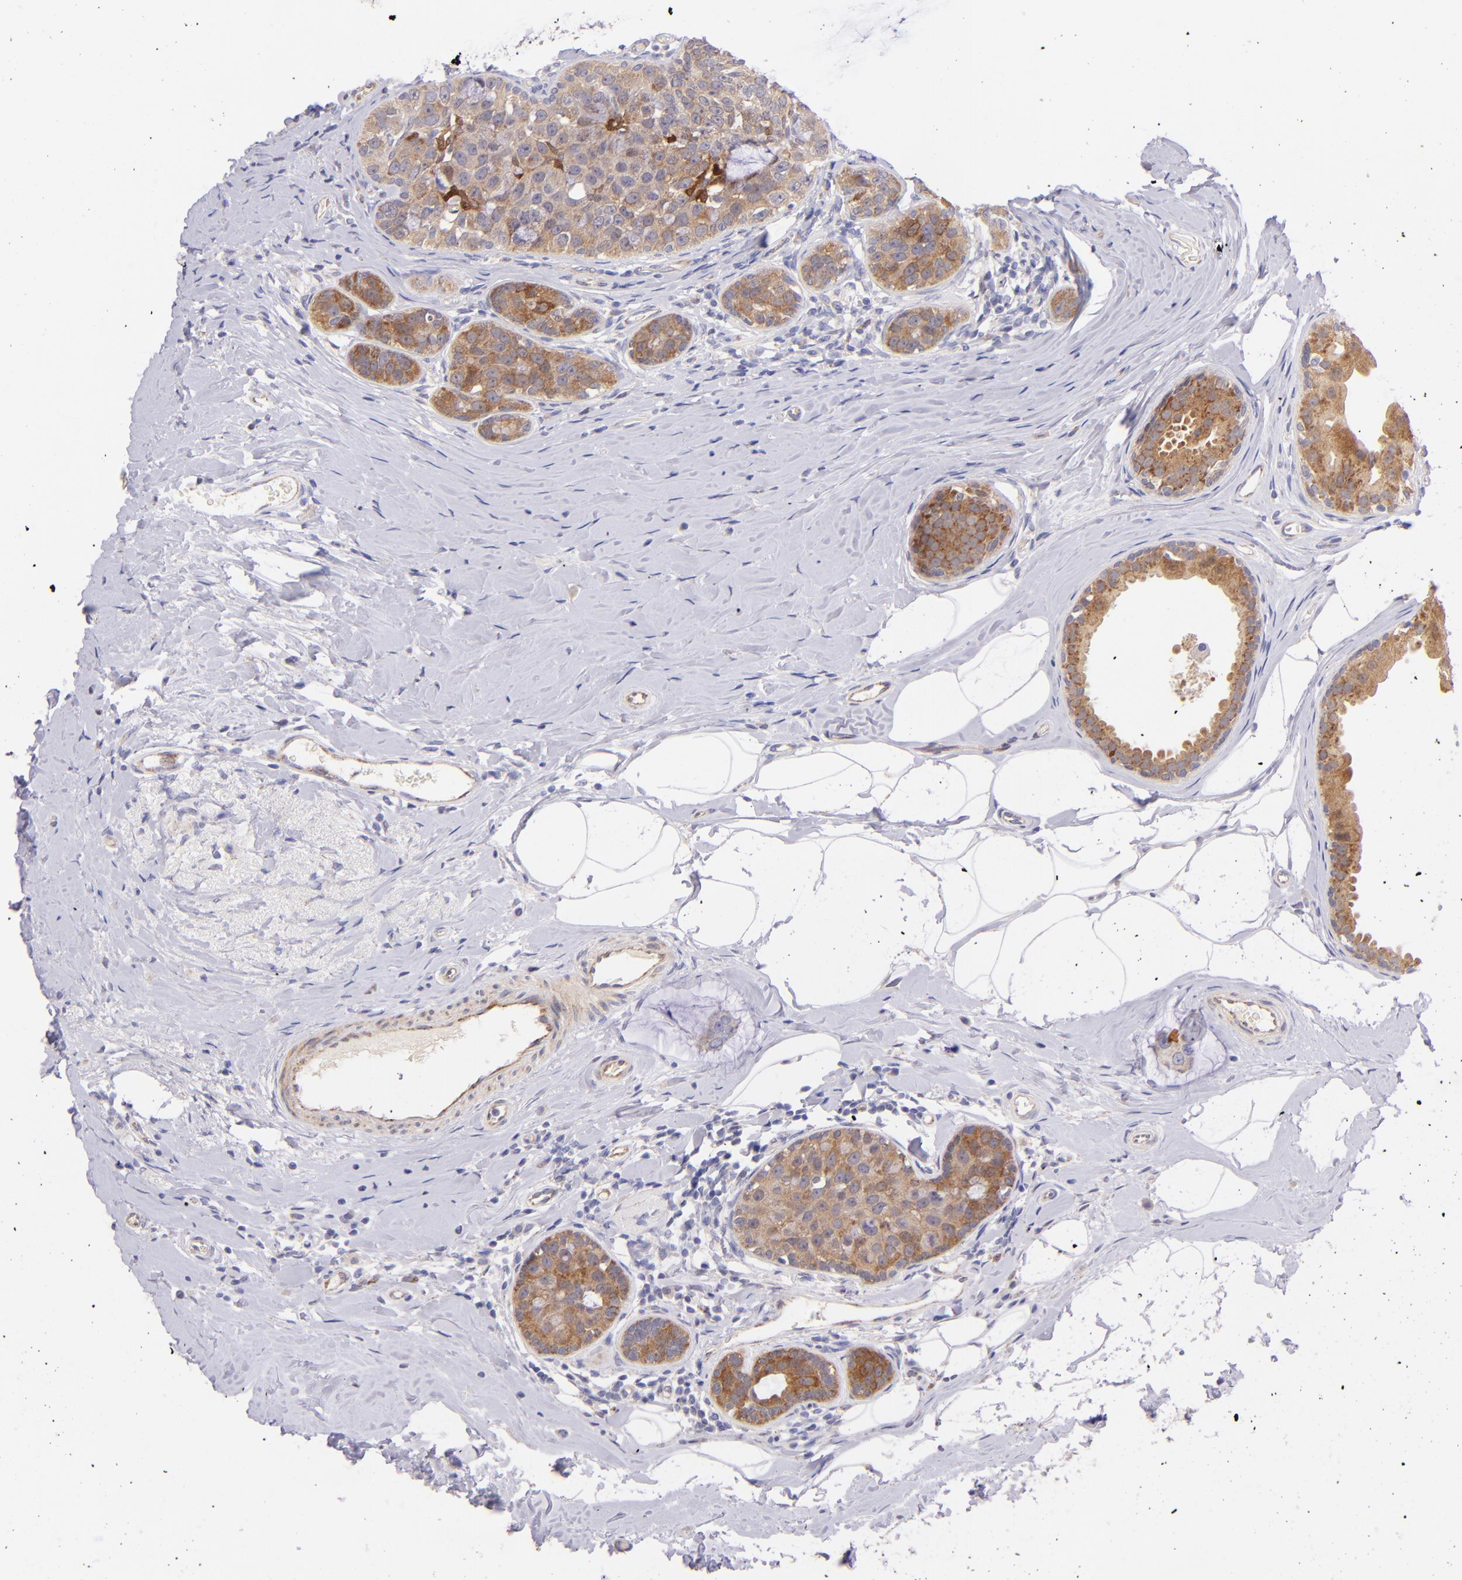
{"staining": {"intensity": "moderate", "quantity": ">75%", "location": "cytoplasmic/membranous"}, "tissue": "breast cancer", "cell_type": "Tumor cells", "image_type": "cancer", "snomed": [{"axis": "morphology", "description": "Normal tissue, NOS"}, {"axis": "morphology", "description": "Duct carcinoma"}, {"axis": "topography", "description": "Breast"}], "caption": "There is medium levels of moderate cytoplasmic/membranous staining in tumor cells of breast intraductal carcinoma, as demonstrated by immunohistochemical staining (brown color).", "gene": "SH2D4A", "patient": {"sex": "female", "age": 50}}